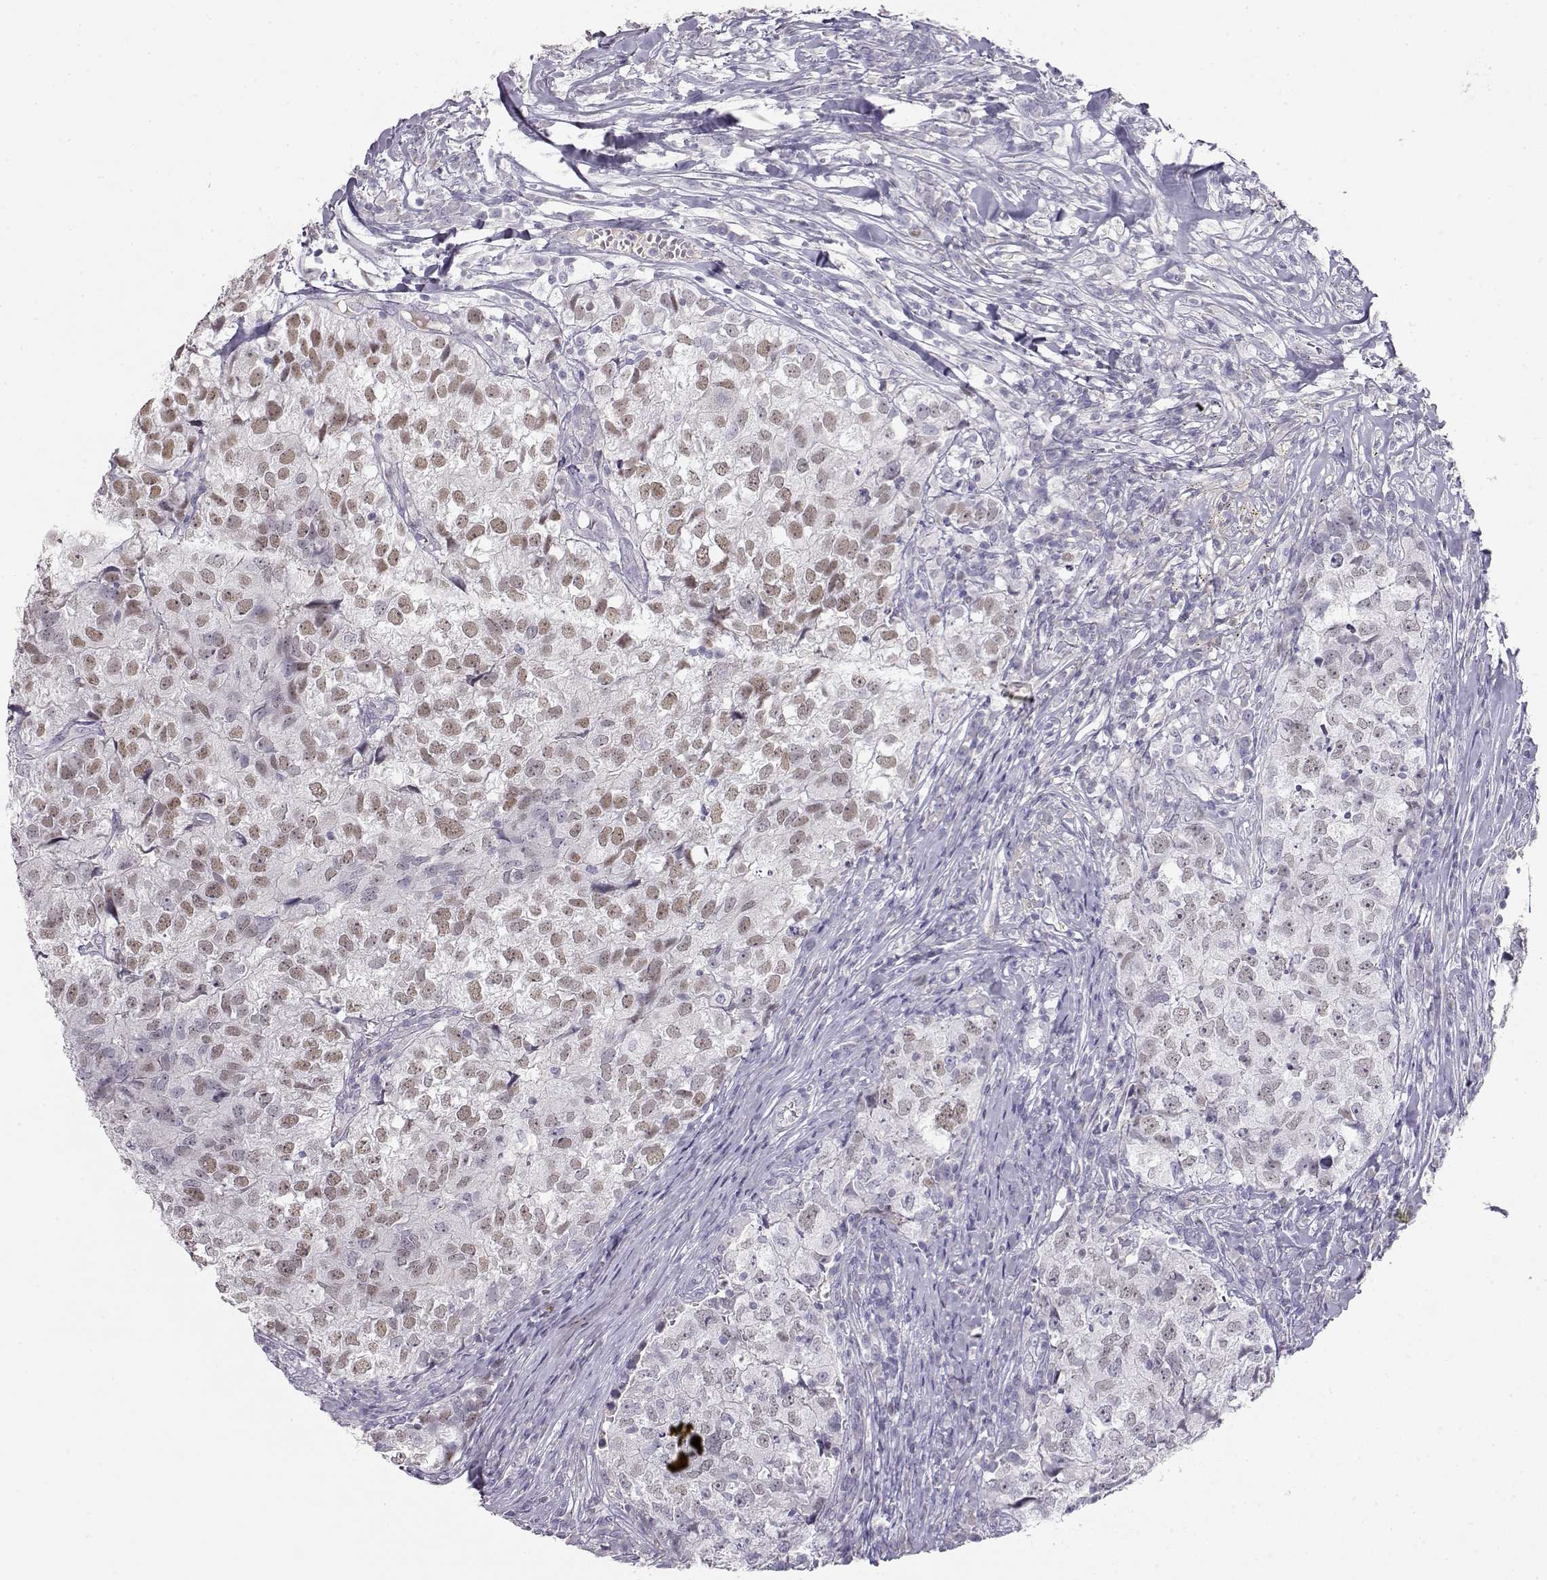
{"staining": {"intensity": "weak", "quantity": "<25%", "location": "nuclear"}, "tissue": "breast cancer", "cell_type": "Tumor cells", "image_type": "cancer", "snomed": [{"axis": "morphology", "description": "Duct carcinoma"}, {"axis": "topography", "description": "Breast"}], "caption": "The histopathology image shows no staining of tumor cells in breast cancer (intraductal carcinoma).", "gene": "OPN5", "patient": {"sex": "female", "age": 30}}